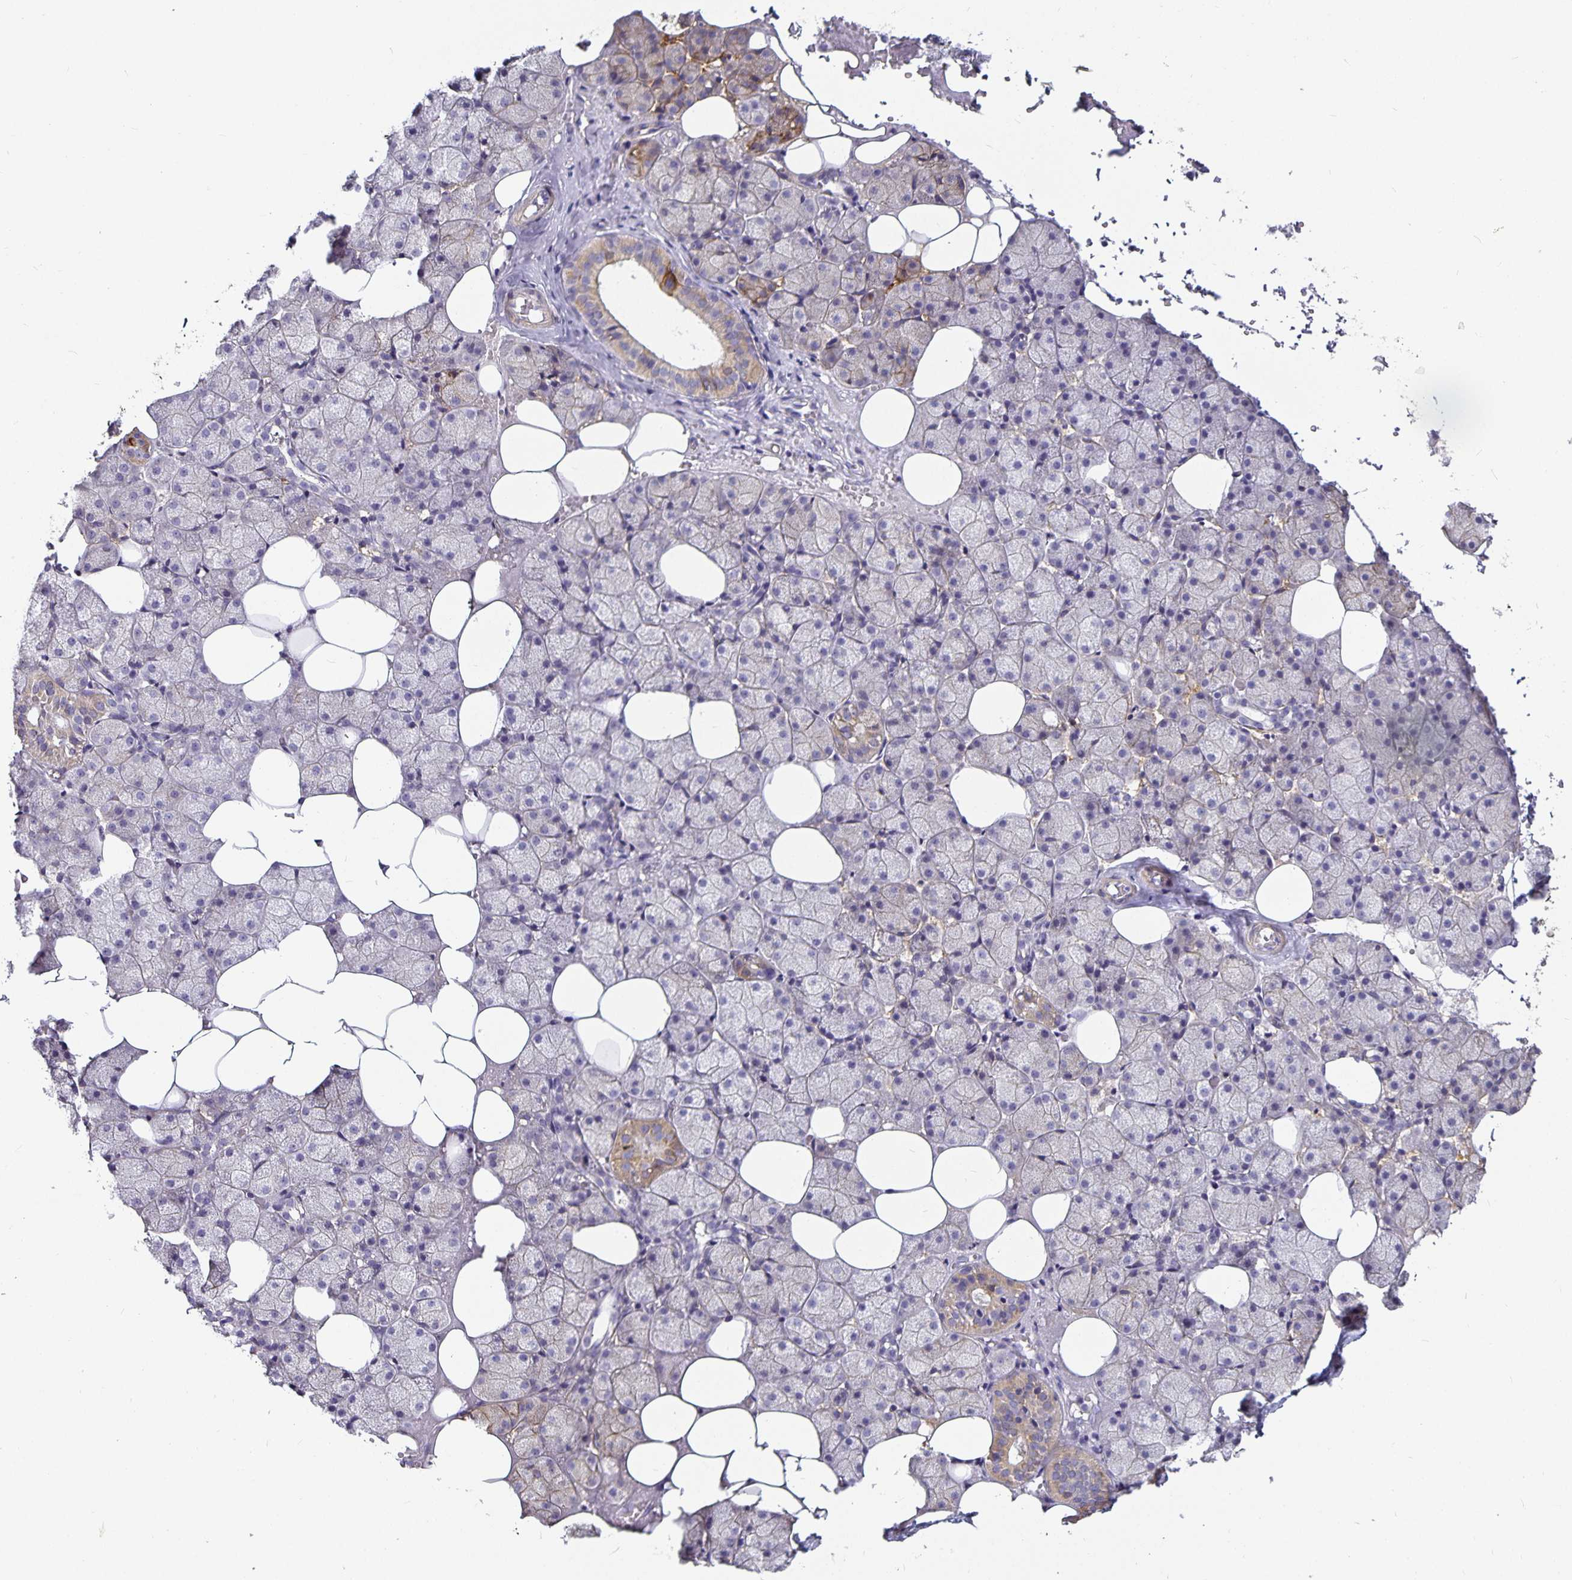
{"staining": {"intensity": "moderate", "quantity": "<25%", "location": "cytoplasmic/membranous"}, "tissue": "salivary gland", "cell_type": "Glandular cells", "image_type": "normal", "snomed": [{"axis": "morphology", "description": "Normal tissue, NOS"}, {"axis": "topography", "description": "Salivary gland"}], "caption": "A brown stain labels moderate cytoplasmic/membranous staining of a protein in glandular cells of benign human salivary gland. The staining was performed using DAB, with brown indicating positive protein expression. Nuclei are stained blue with hematoxylin.", "gene": "CA12", "patient": {"sex": "male", "age": 38}}